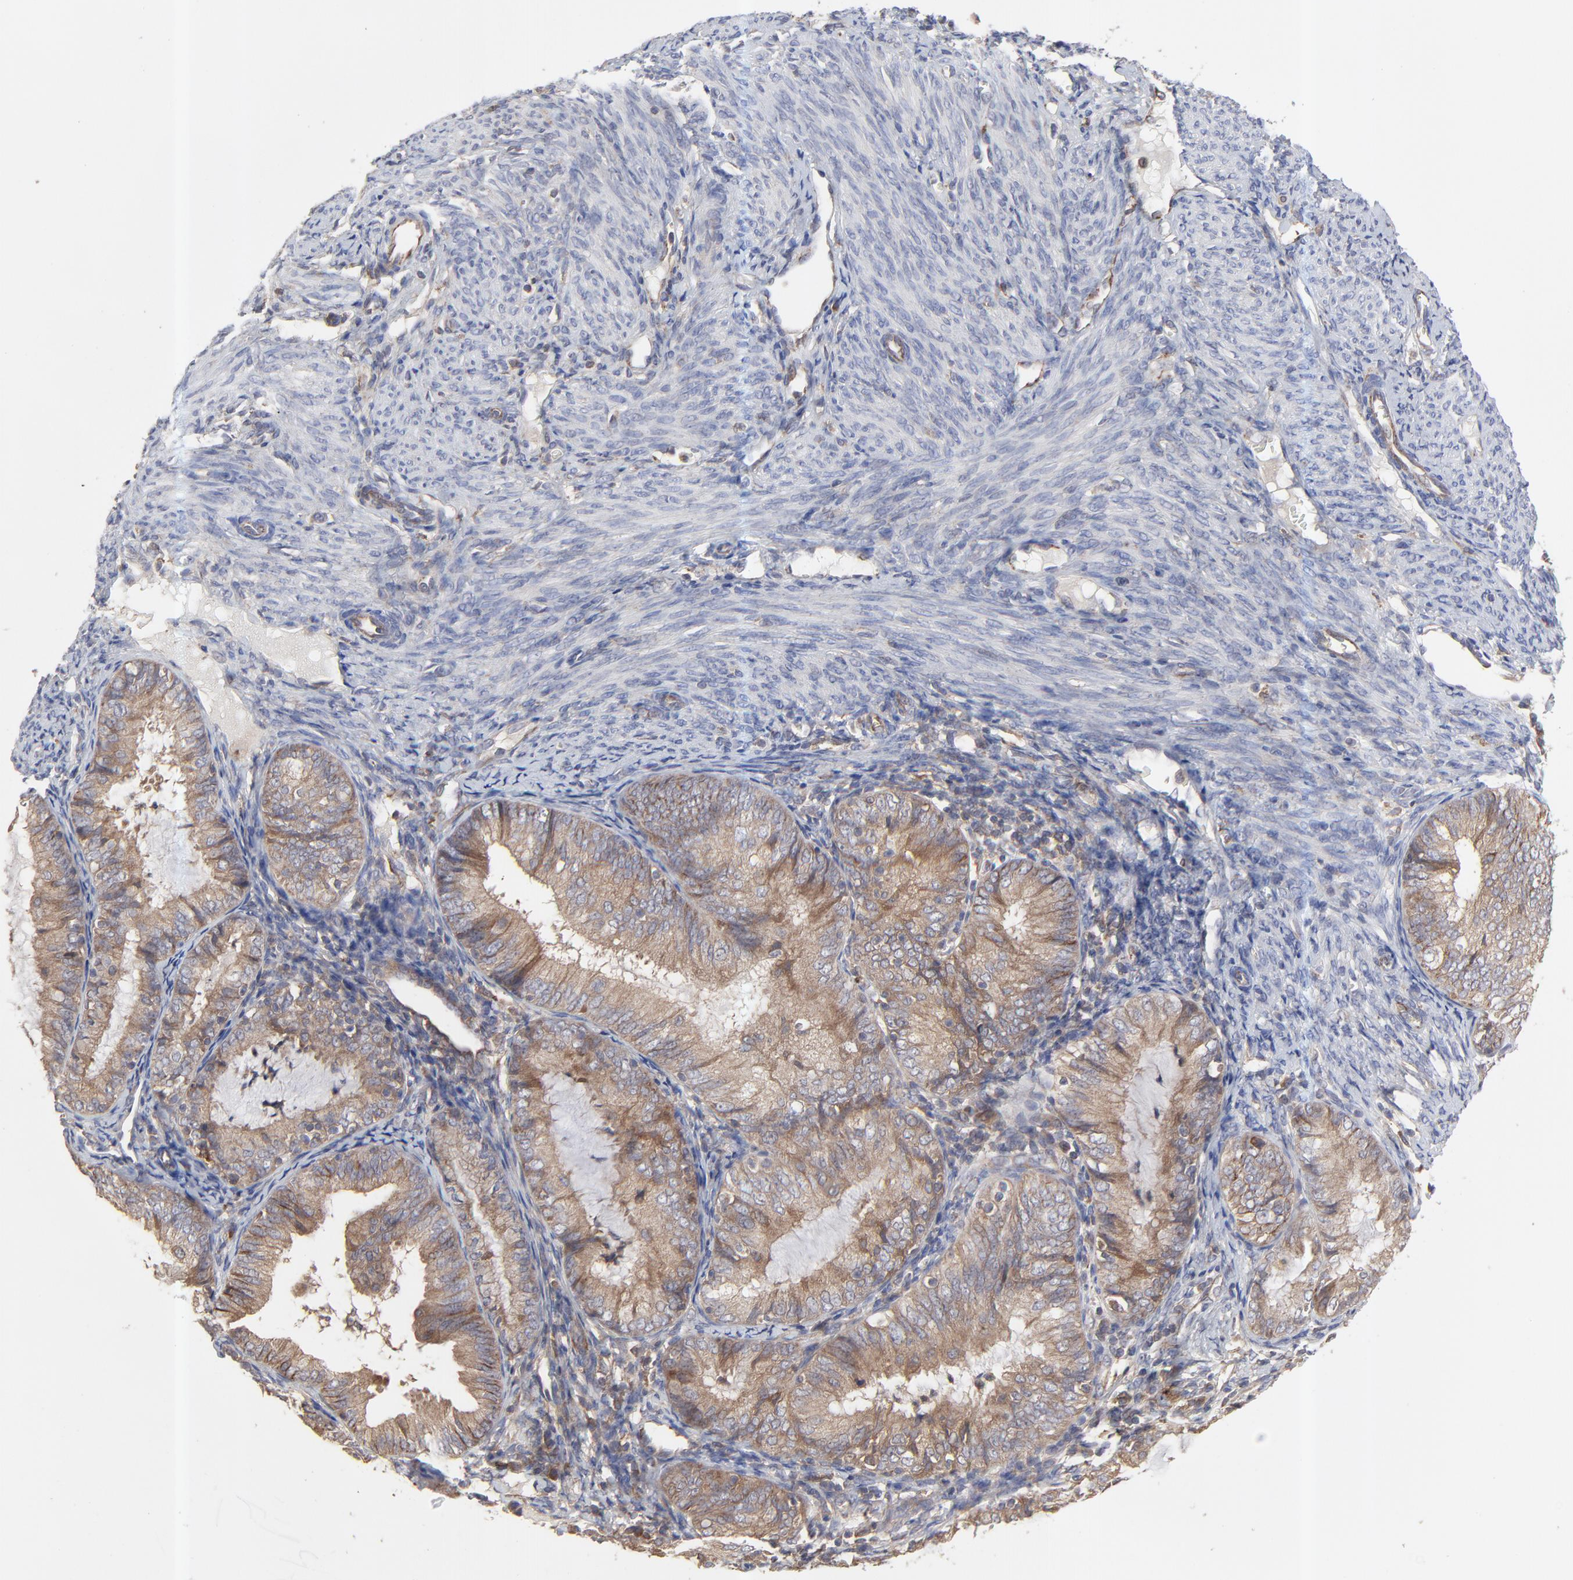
{"staining": {"intensity": "moderate", "quantity": ">75%", "location": "cytoplasmic/membranous"}, "tissue": "endometrial cancer", "cell_type": "Tumor cells", "image_type": "cancer", "snomed": [{"axis": "morphology", "description": "Adenocarcinoma, NOS"}, {"axis": "topography", "description": "Endometrium"}], "caption": "Immunohistochemical staining of human endometrial cancer reveals moderate cytoplasmic/membranous protein expression in about >75% of tumor cells. (IHC, brightfield microscopy, high magnification).", "gene": "RAB9A", "patient": {"sex": "female", "age": 66}}